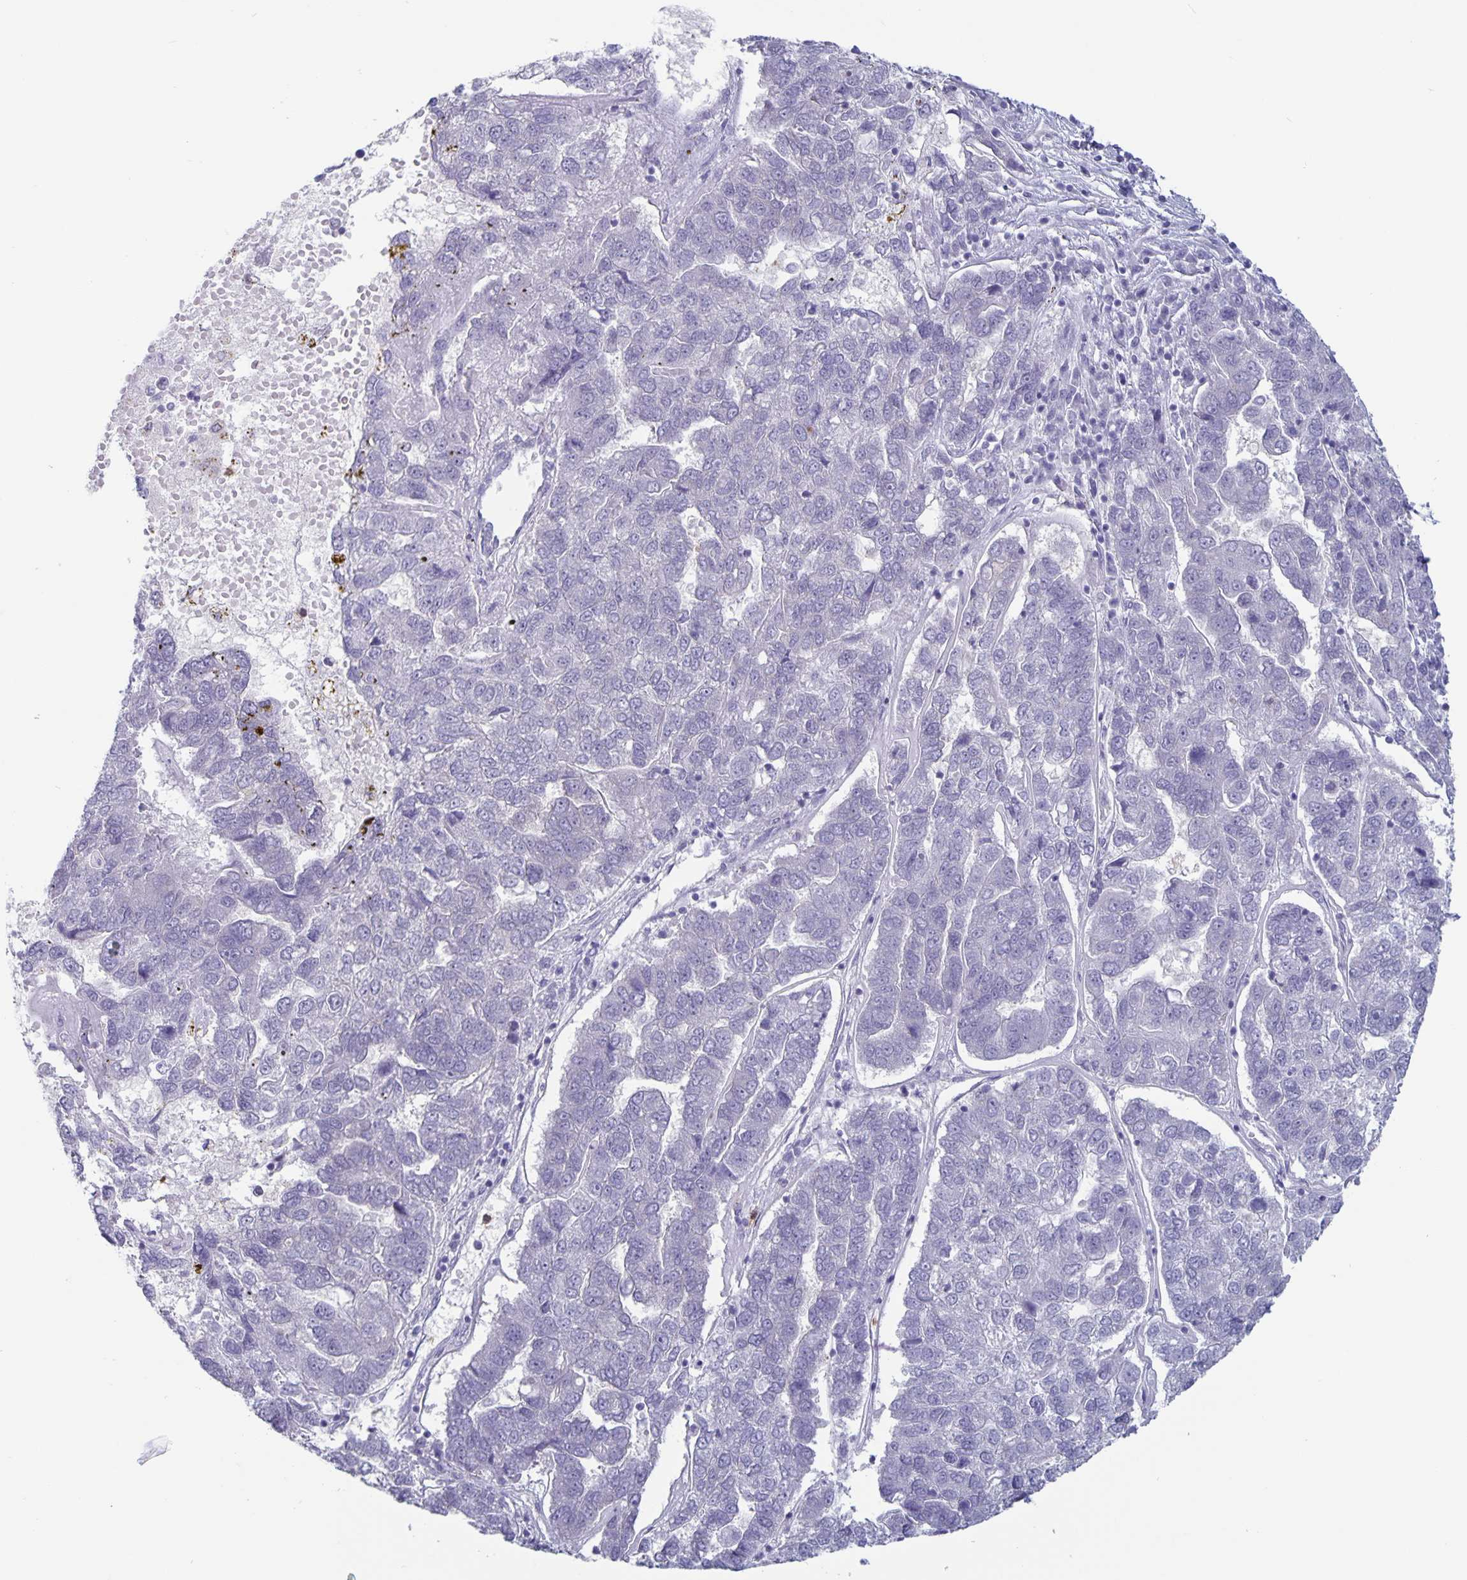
{"staining": {"intensity": "negative", "quantity": "none", "location": "none"}, "tissue": "pancreatic cancer", "cell_type": "Tumor cells", "image_type": "cancer", "snomed": [{"axis": "morphology", "description": "Adenocarcinoma, NOS"}, {"axis": "topography", "description": "Pancreas"}], "caption": "Immunohistochemistry photomicrograph of neoplastic tissue: human pancreatic cancer (adenocarcinoma) stained with DAB shows no significant protein positivity in tumor cells.", "gene": "PLCB3", "patient": {"sex": "female", "age": 61}}